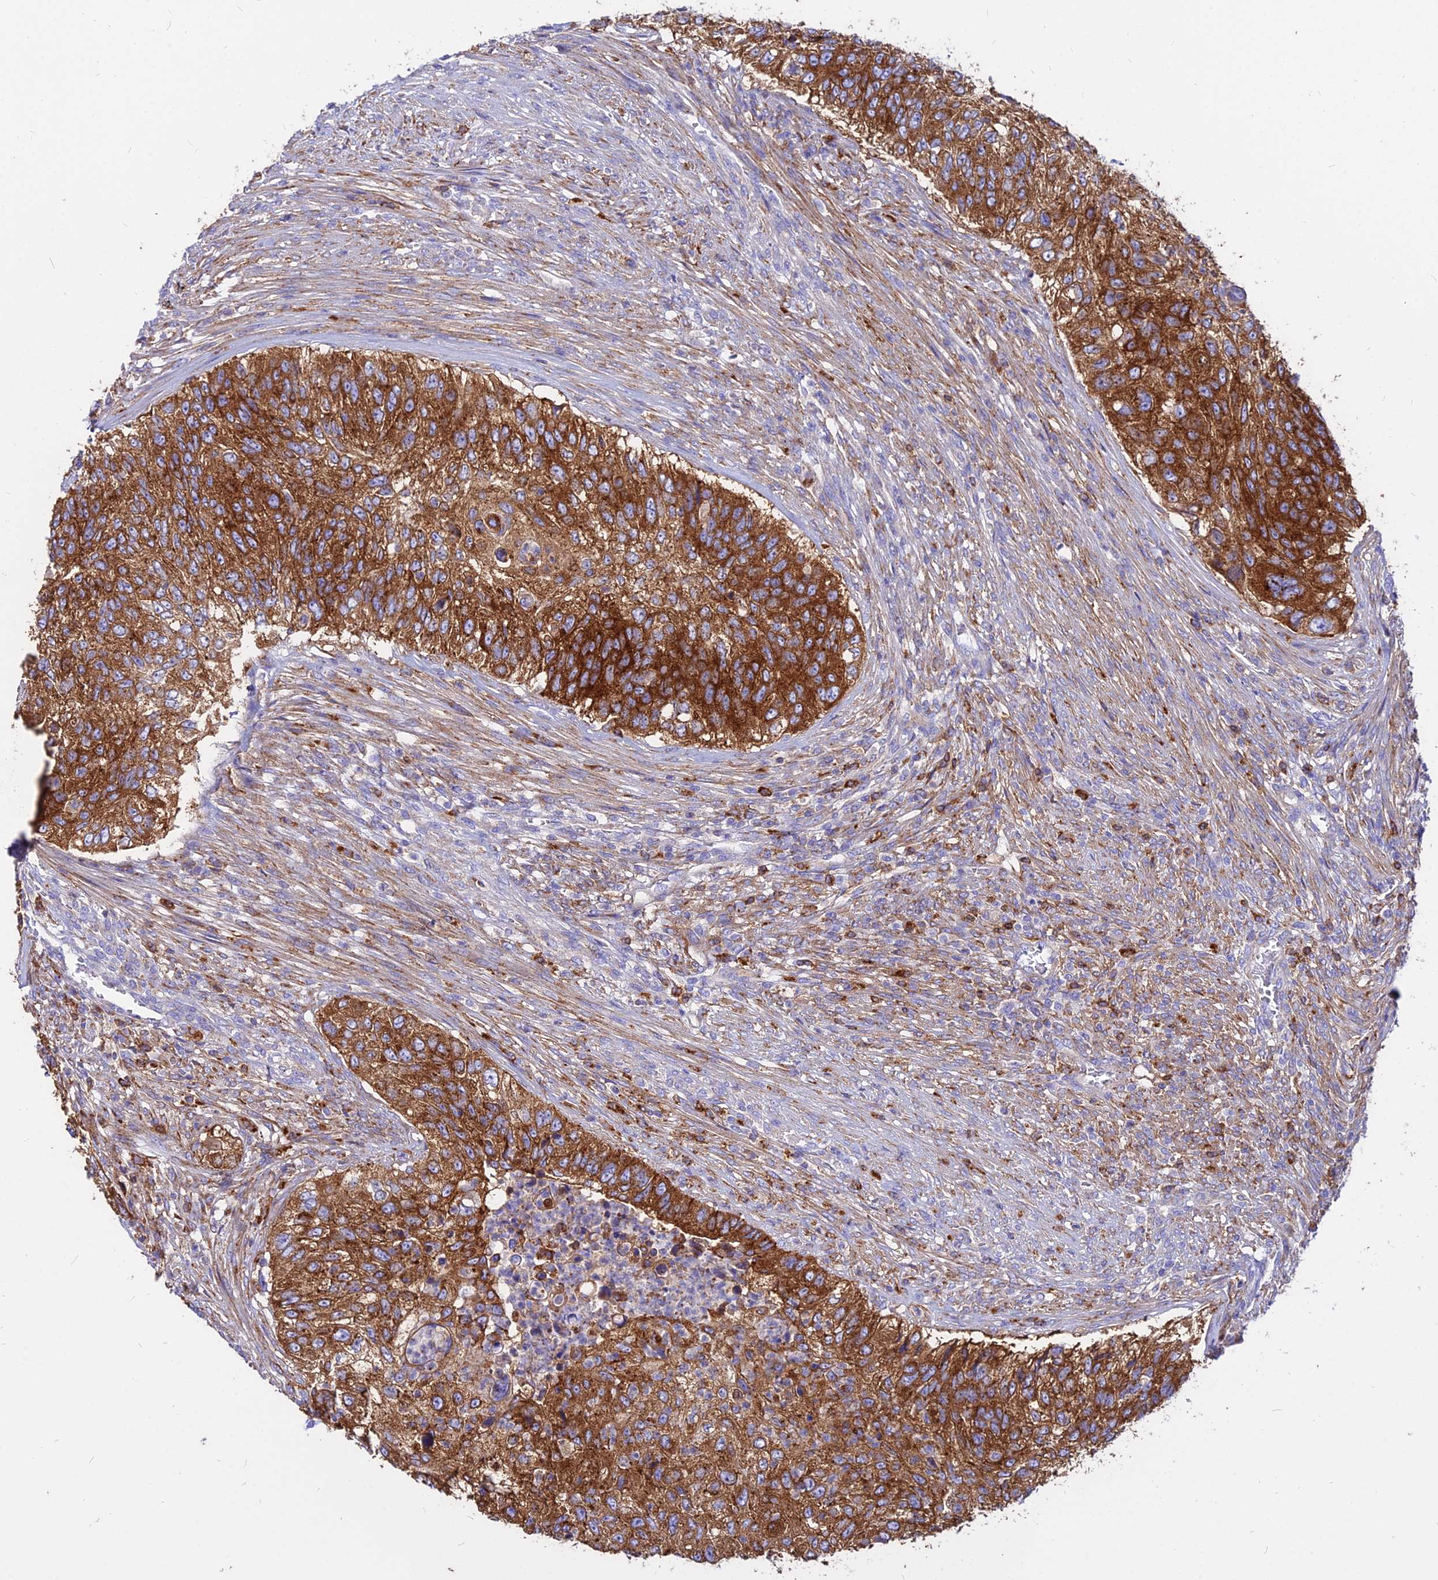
{"staining": {"intensity": "strong", "quantity": ">75%", "location": "cytoplasmic/membranous"}, "tissue": "urothelial cancer", "cell_type": "Tumor cells", "image_type": "cancer", "snomed": [{"axis": "morphology", "description": "Urothelial carcinoma, High grade"}, {"axis": "topography", "description": "Urinary bladder"}], "caption": "Urothelial cancer stained with a brown dye shows strong cytoplasmic/membranous positive positivity in approximately >75% of tumor cells.", "gene": "AGTRAP", "patient": {"sex": "female", "age": 60}}